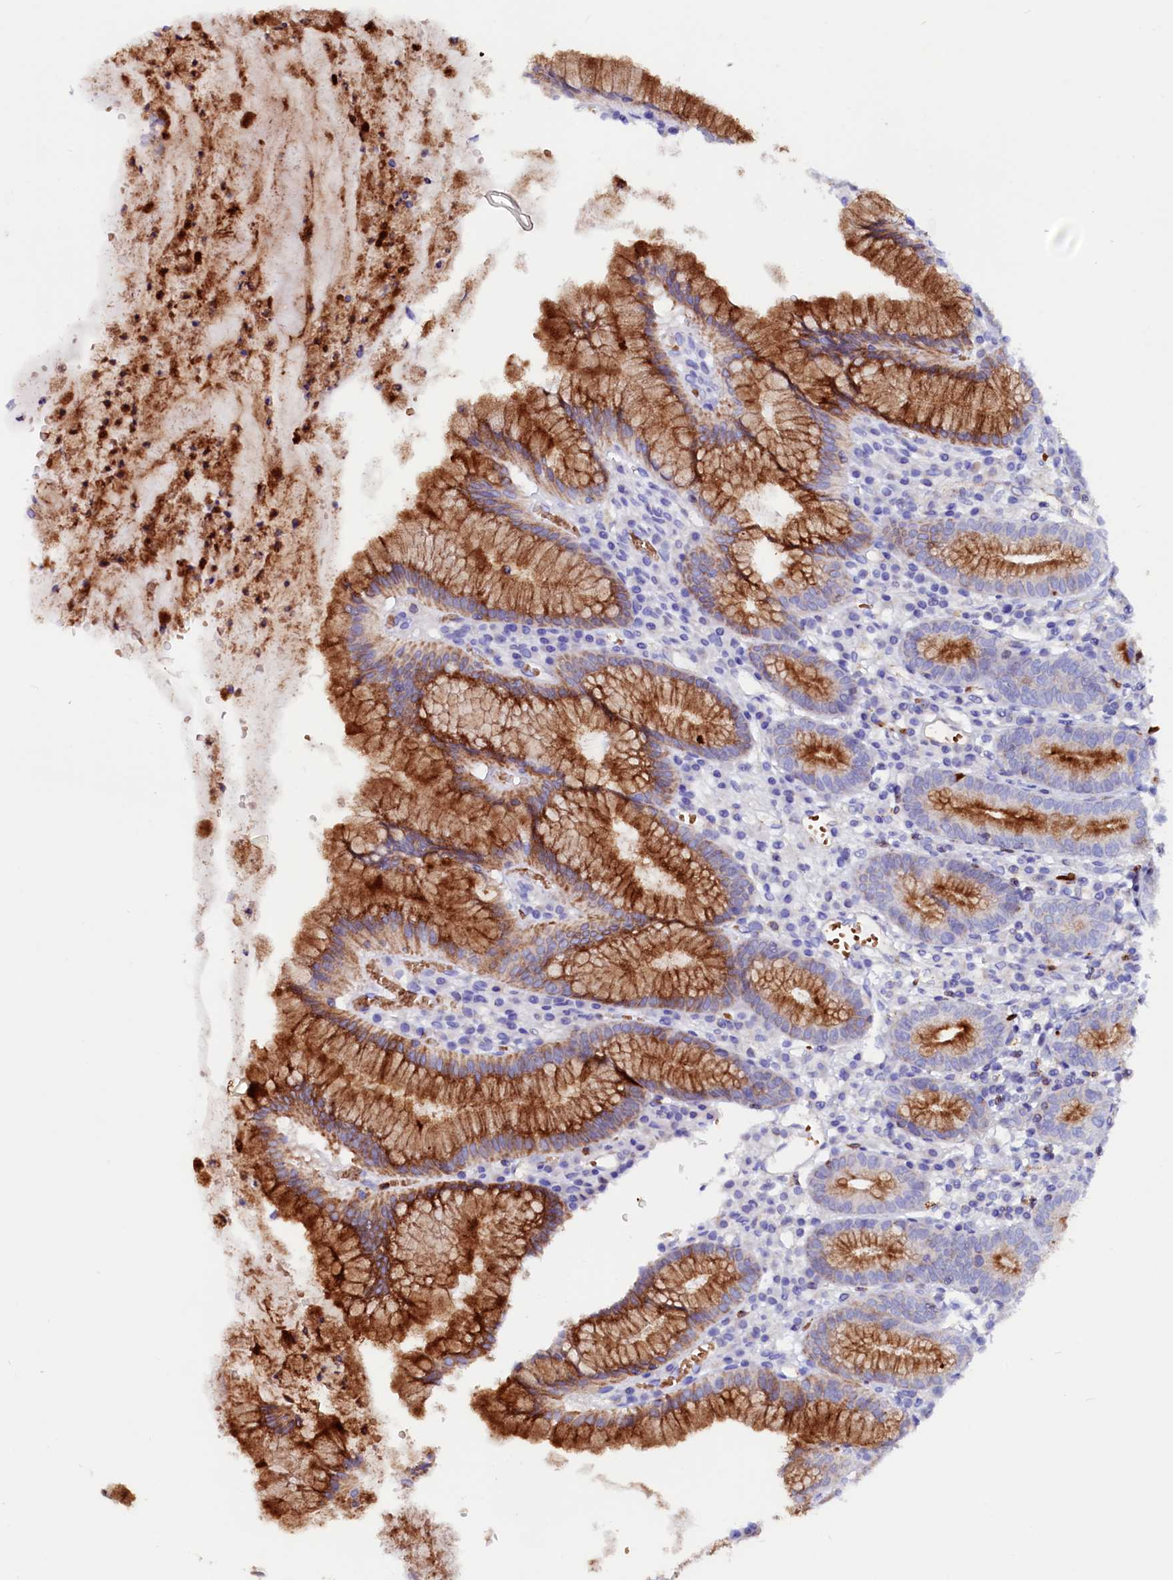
{"staining": {"intensity": "strong", "quantity": ">75%", "location": "cytoplasmic/membranous"}, "tissue": "stomach", "cell_type": "Glandular cells", "image_type": "normal", "snomed": [{"axis": "morphology", "description": "Normal tissue, NOS"}, {"axis": "topography", "description": "Stomach"}], "caption": "Approximately >75% of glandular cells in unremarkable stomach display strong cytoplasmic/membranous protein staining as visualized by brown immunohistochemical staining.", "gene": "RAB27A", "patient": {"sex": "male", "age": 55}}